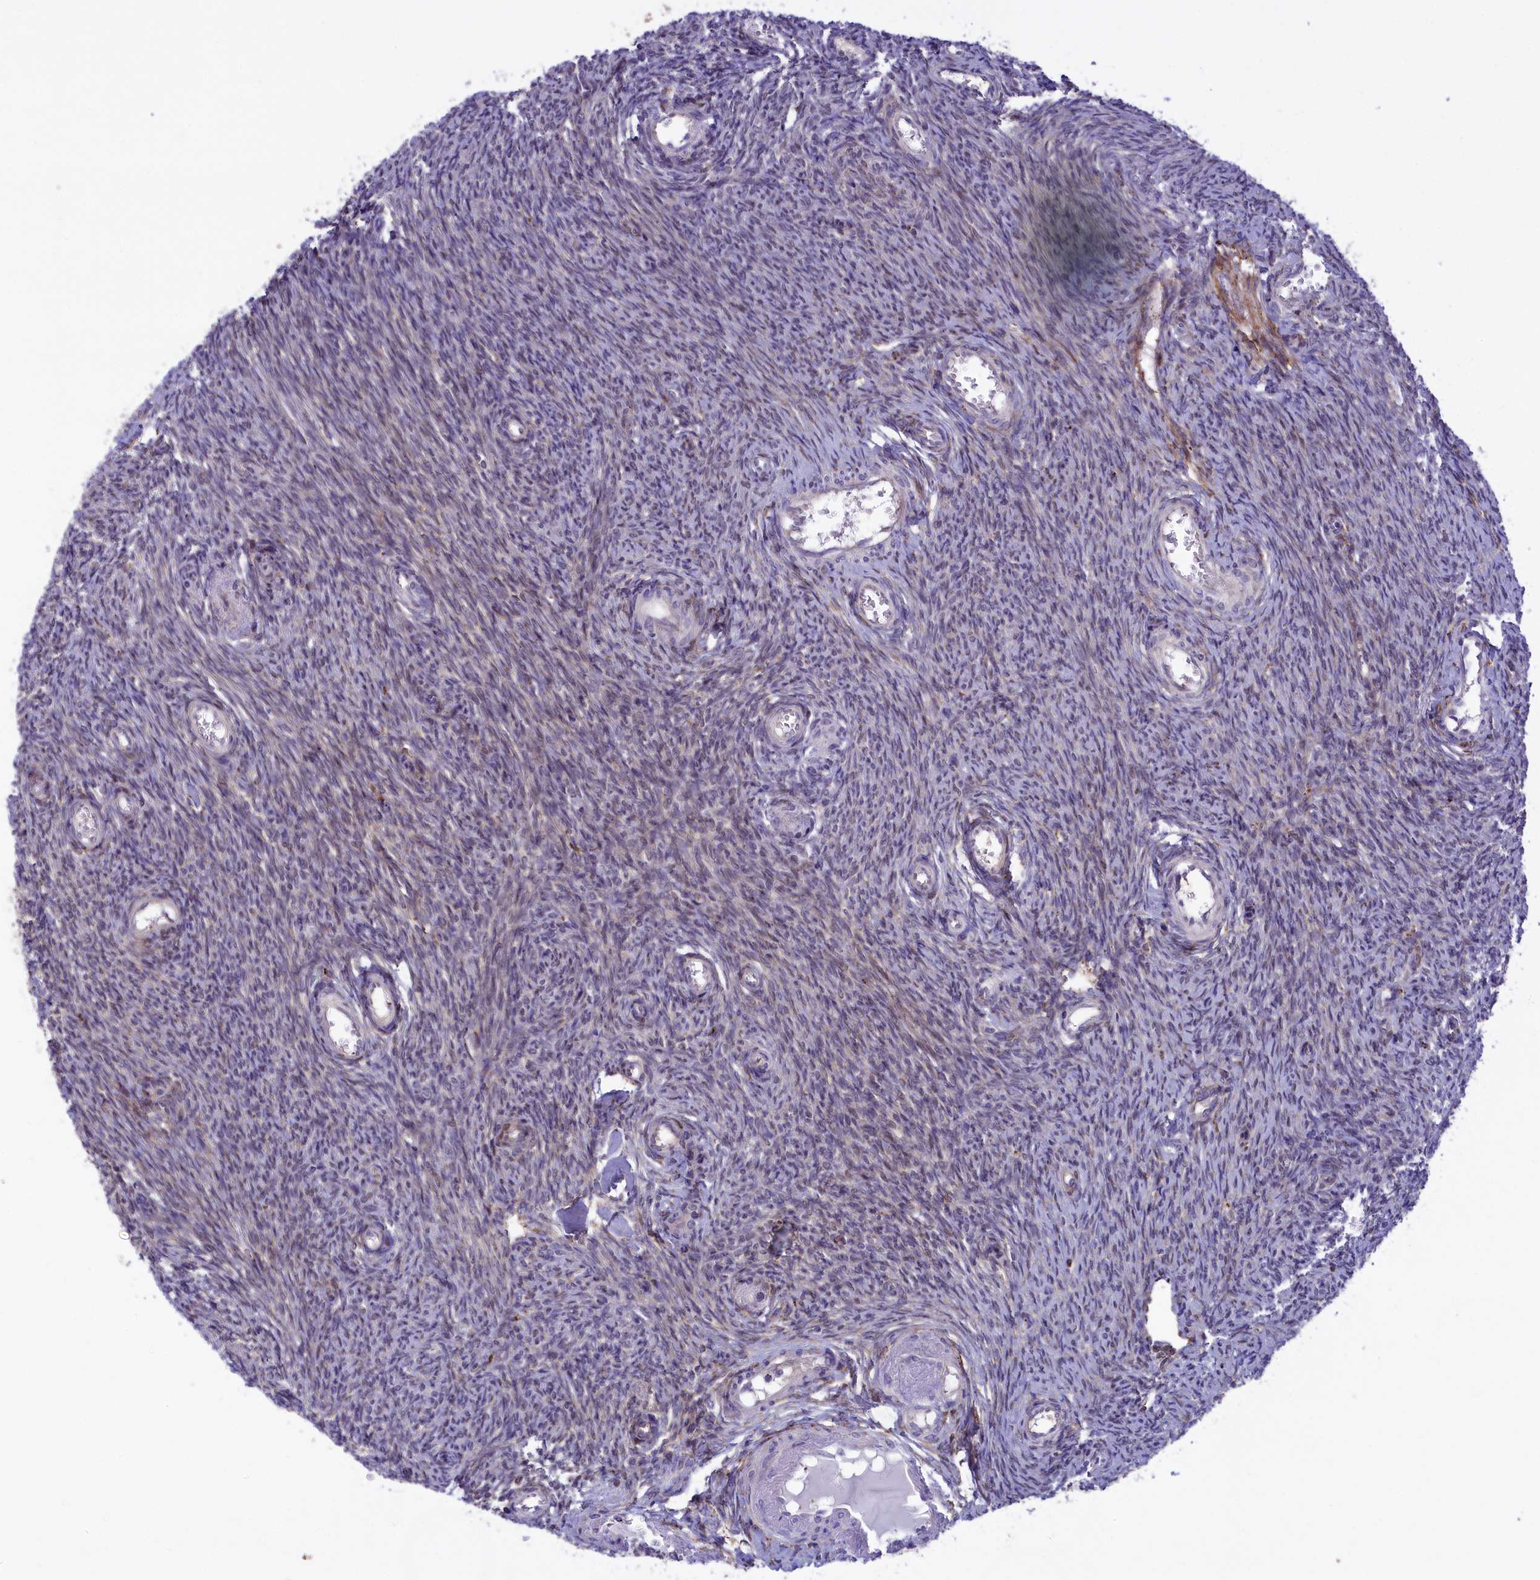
{"staining": {"intensity": "negative", "quantity": "none", "location": "none"}, "tissue": "ovary", "cell_type": "Ovarian stroma cells", "image_type": "normal", "snomed": [{"axis": "morphology", "description": "Normal tissue, NOS"}, {"axis": "topography", "description": "Ovary"}], "caption": "An IHC photomicrograph of normal ovary is shown. There is no staining in ovarian stroma cells of ovary. Nuclei are stained in blue.", "gene": "MAN2B1", "patient": {"sex": "female", "age": 44}}